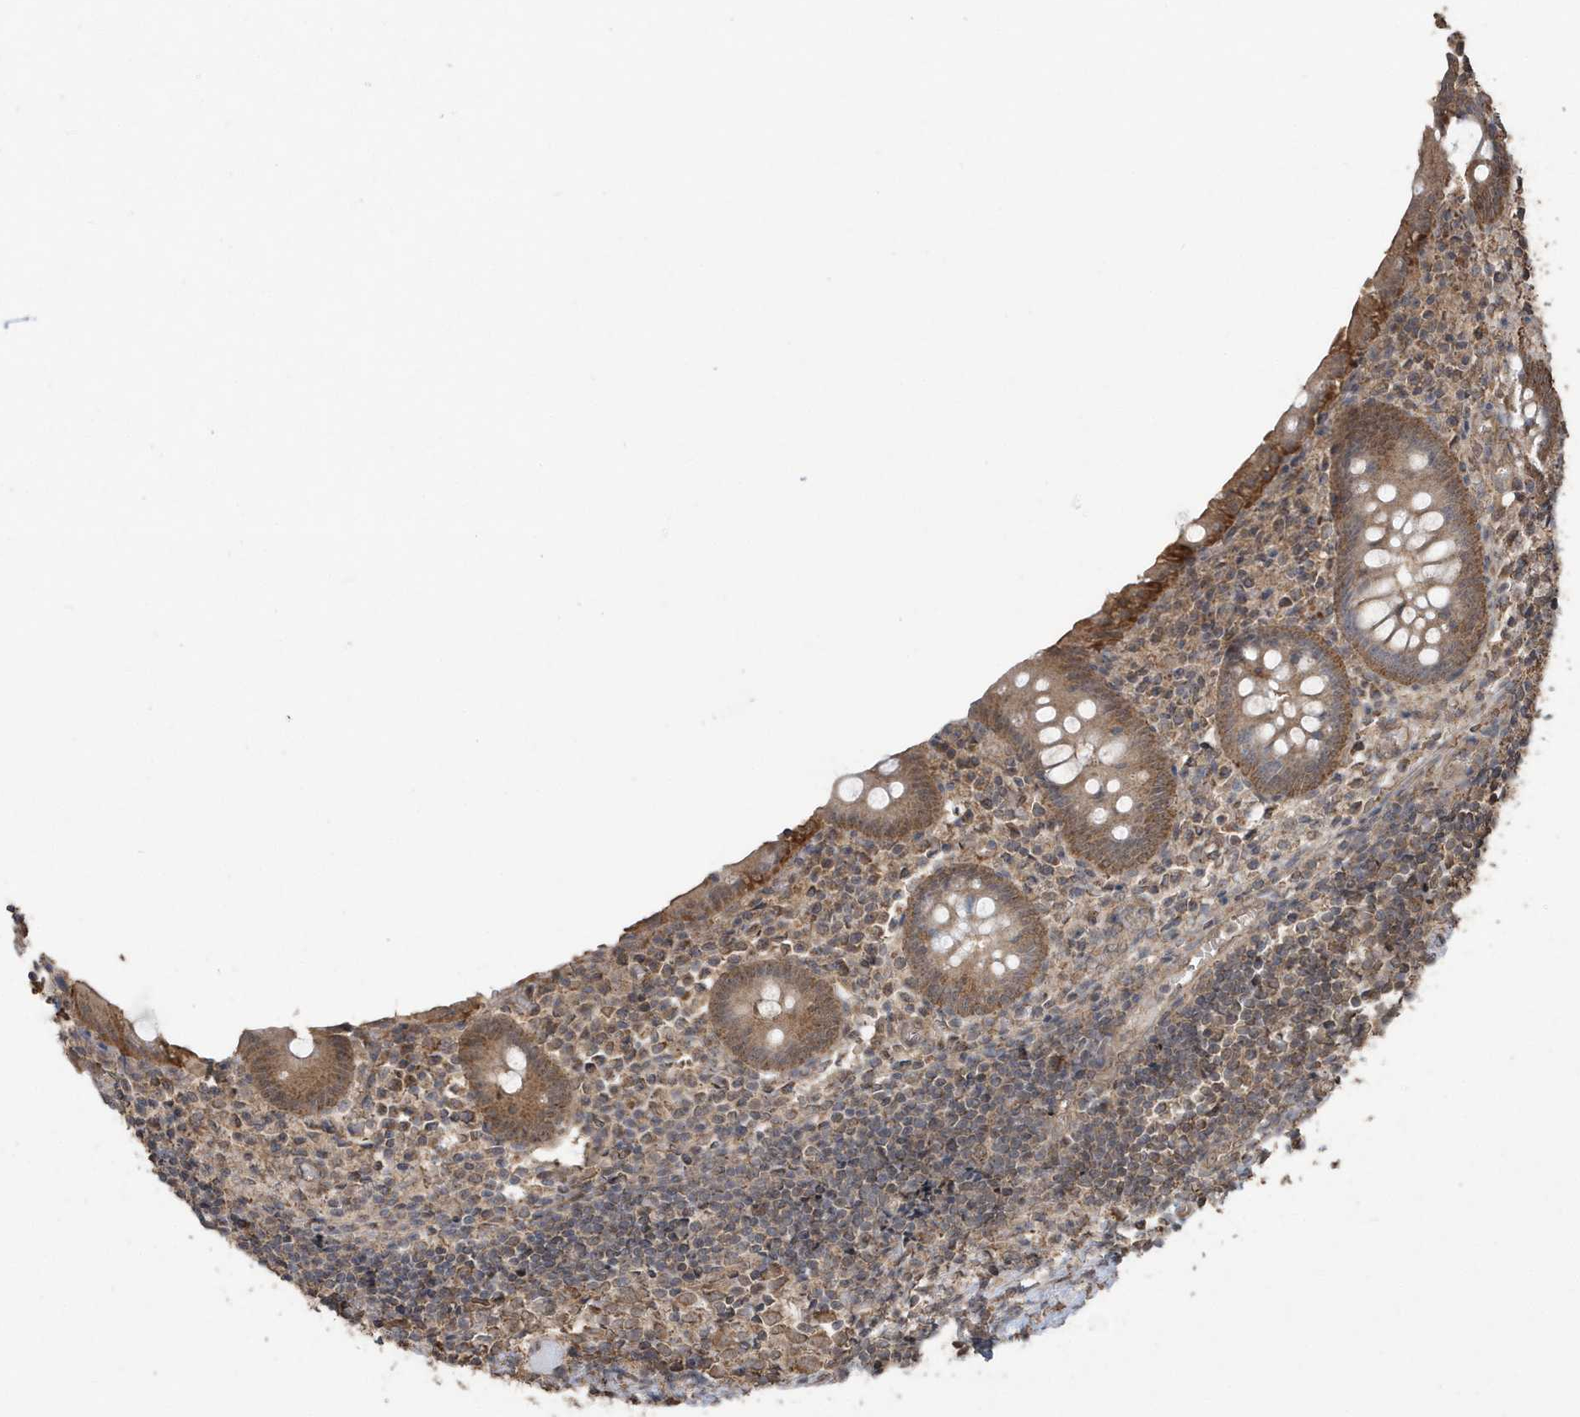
{"staining": {"intensity": "moderate", "quantity": ">75%", "location": "cytoplasmic/membranous"}, "tissue": "appendix", "cell_type": "Glandular cells", "image_type": "normal", "snomed": [{"axis": "morphology", "description": "Normal tissue, NOS"}, {"axis": "topography", "description": "Appendix"}], "caption": "The histopathology image demonstrates staining of benign appendix, revealing moderate cytoplasmic/membranous protein expression (brown color) within glandular cells. The protein is stained brown, and the nuclei are stained in blue (DAB (3,3'-diaminobenzidine) IHC with brightfield microscopy, high magnification).", "gene": "PAXBP1", "patient": {"sex": "female", "age": 17}}